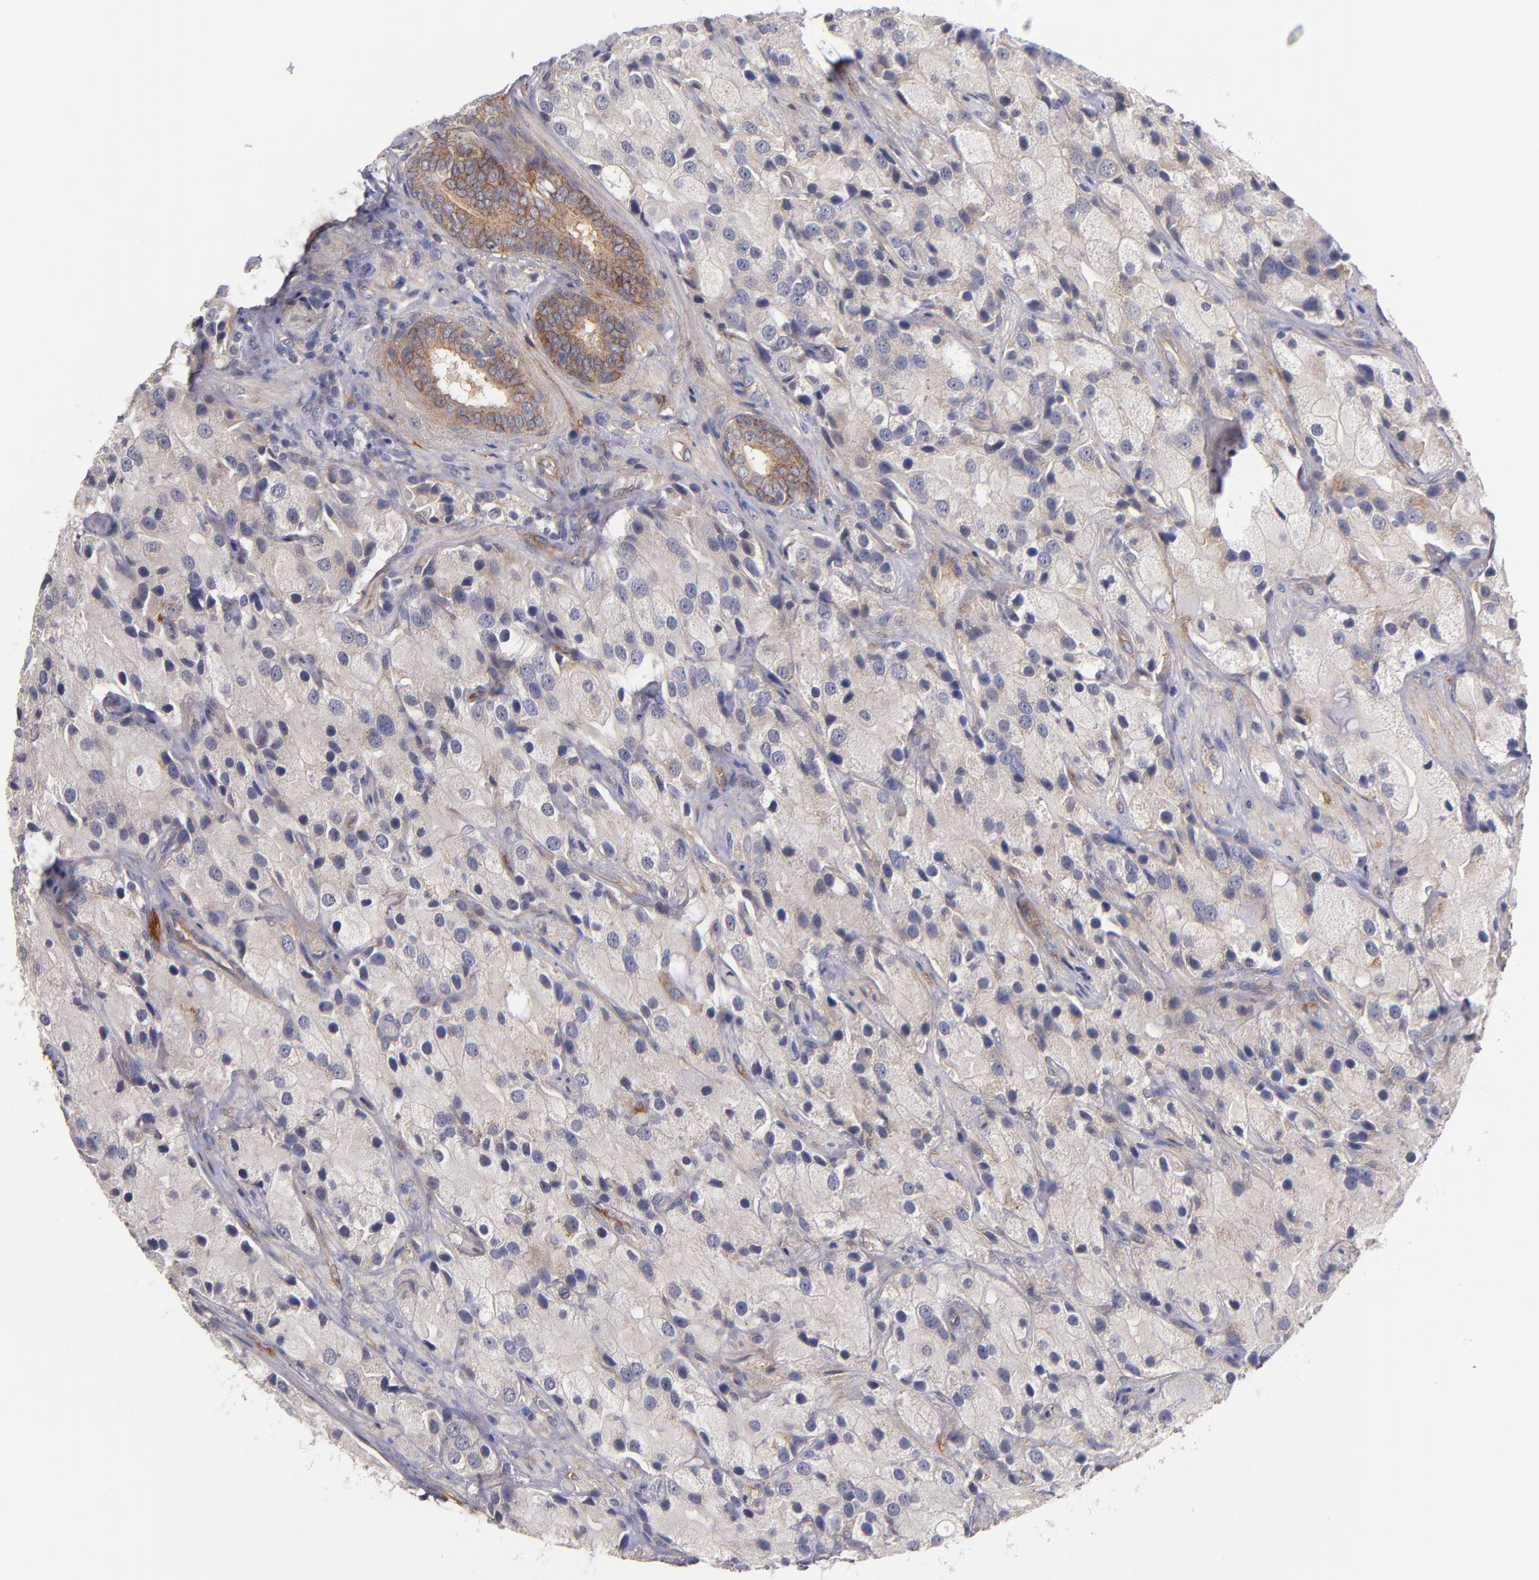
{"staining": {"intensity": "weak", "quantity": "<25%", "location": "cytoplasmic/membranous"}, "tissue": "prostate cancer", "cell_type": "Tumor cells", "image_type": "cancer", "snomed": [{"axis": "morphology", "description": "Adenocarcinoma, High grade"}, {"axis": "topography", "description": "Prostate"}], "caption": "Immunohistochemistry (IHC) image of neoplastic tissue: human prostate cancer stained with DAB (3,3'-diaminobenzidine) exhibits no significant protein expression in tumor cells.", "gene": "PLSCR4", "patient": {"sex": "male", "age": 70}}